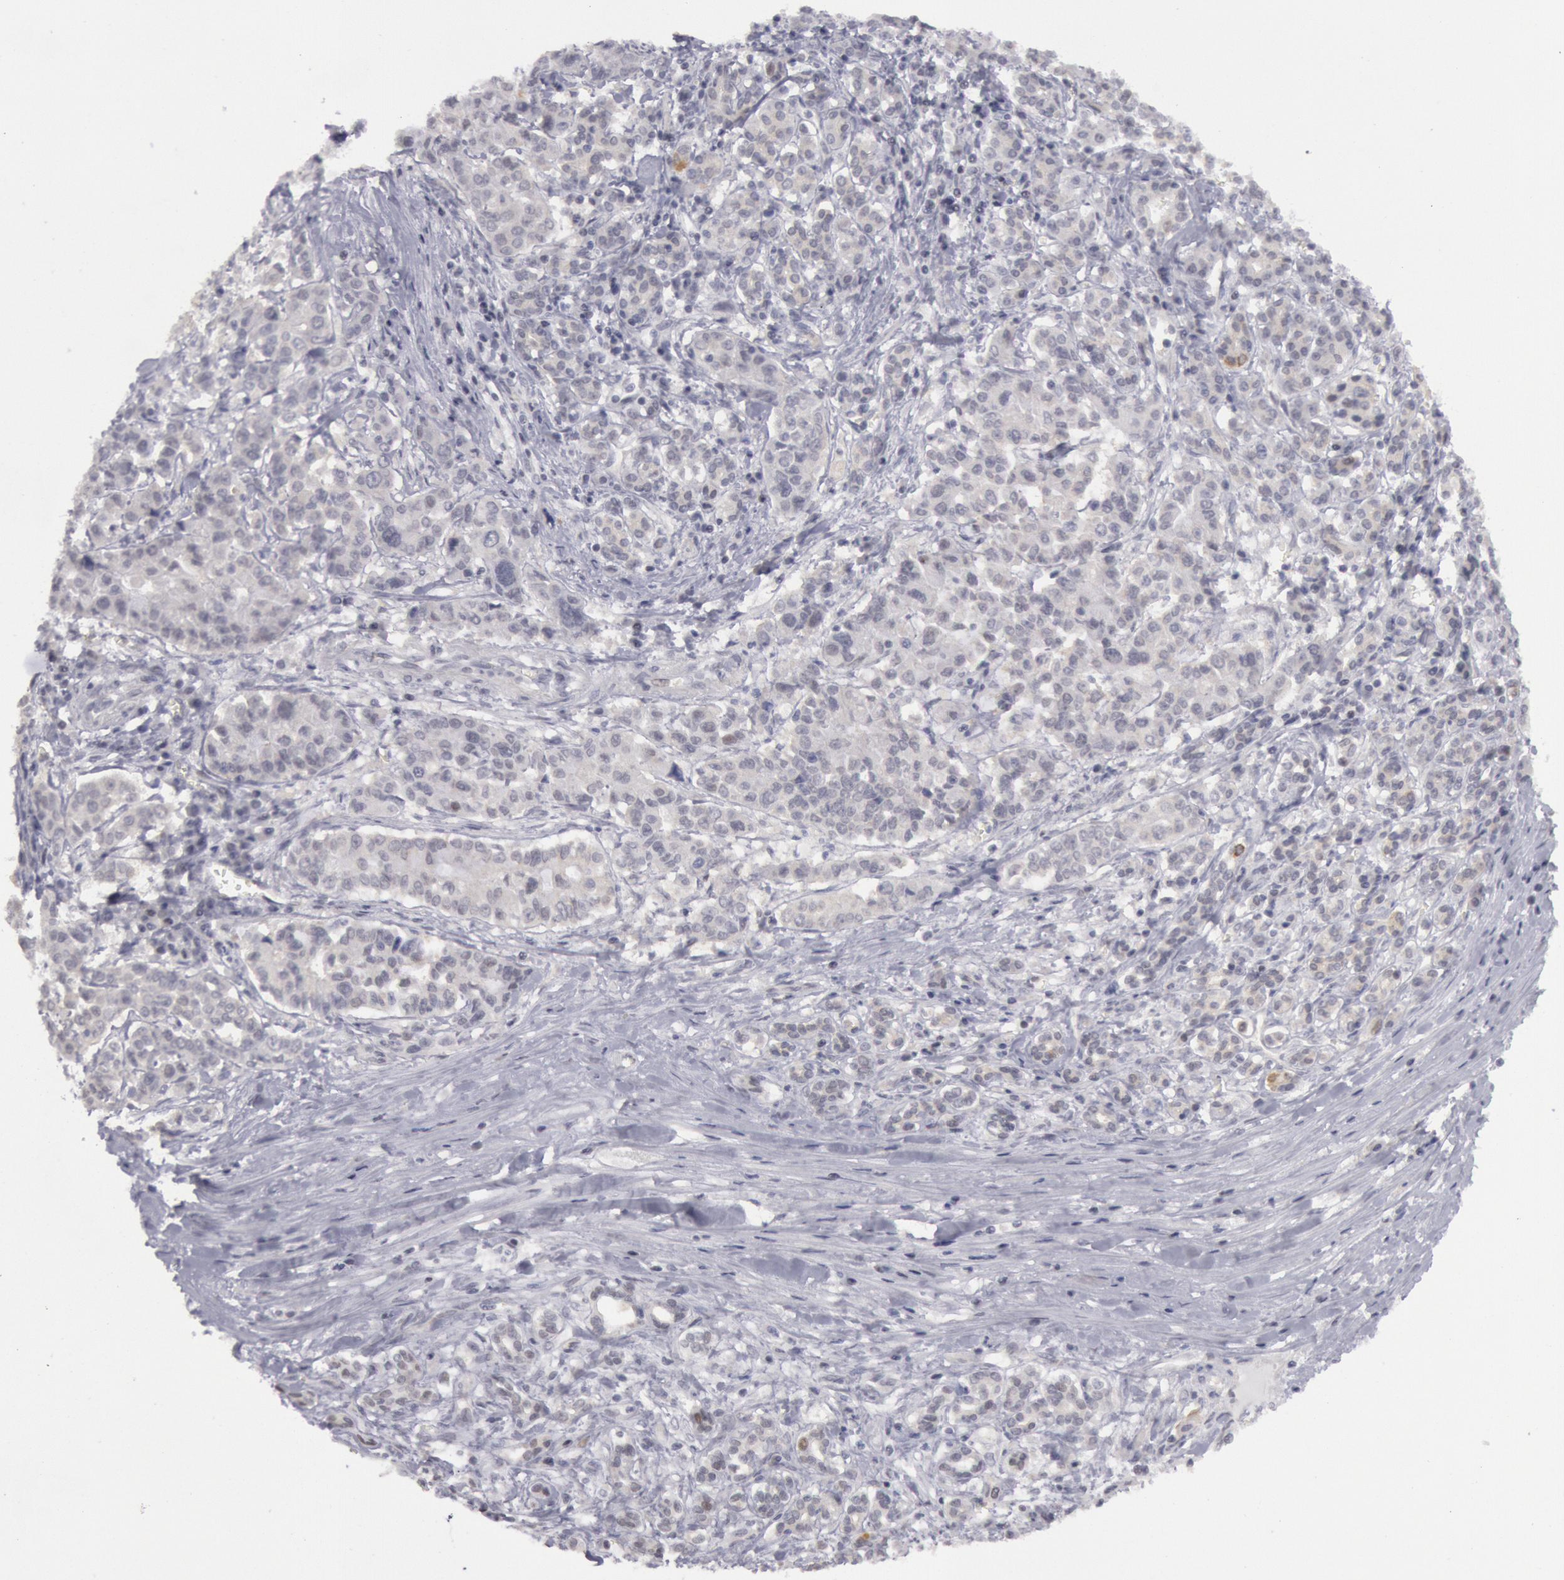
{"staining": {"intensity": "negative", "quantity": "none", "location": "none"}, "tissue": "pancreatic cancer", "cell_type": "Tumor cells", "image_type": "cancer", "snomed": [{"axis": "morphology", "description": "Adenocarcinoma, NOS"}, {"axis": "topography", "description": "Pancreas"}], "caption": "This is an immunohistochemistry photomicrograph of pancreatic cancer. There is no staining in tumor cells.", "gene": "JOSD1", "patient": {"sex": "female", "age": 52}}